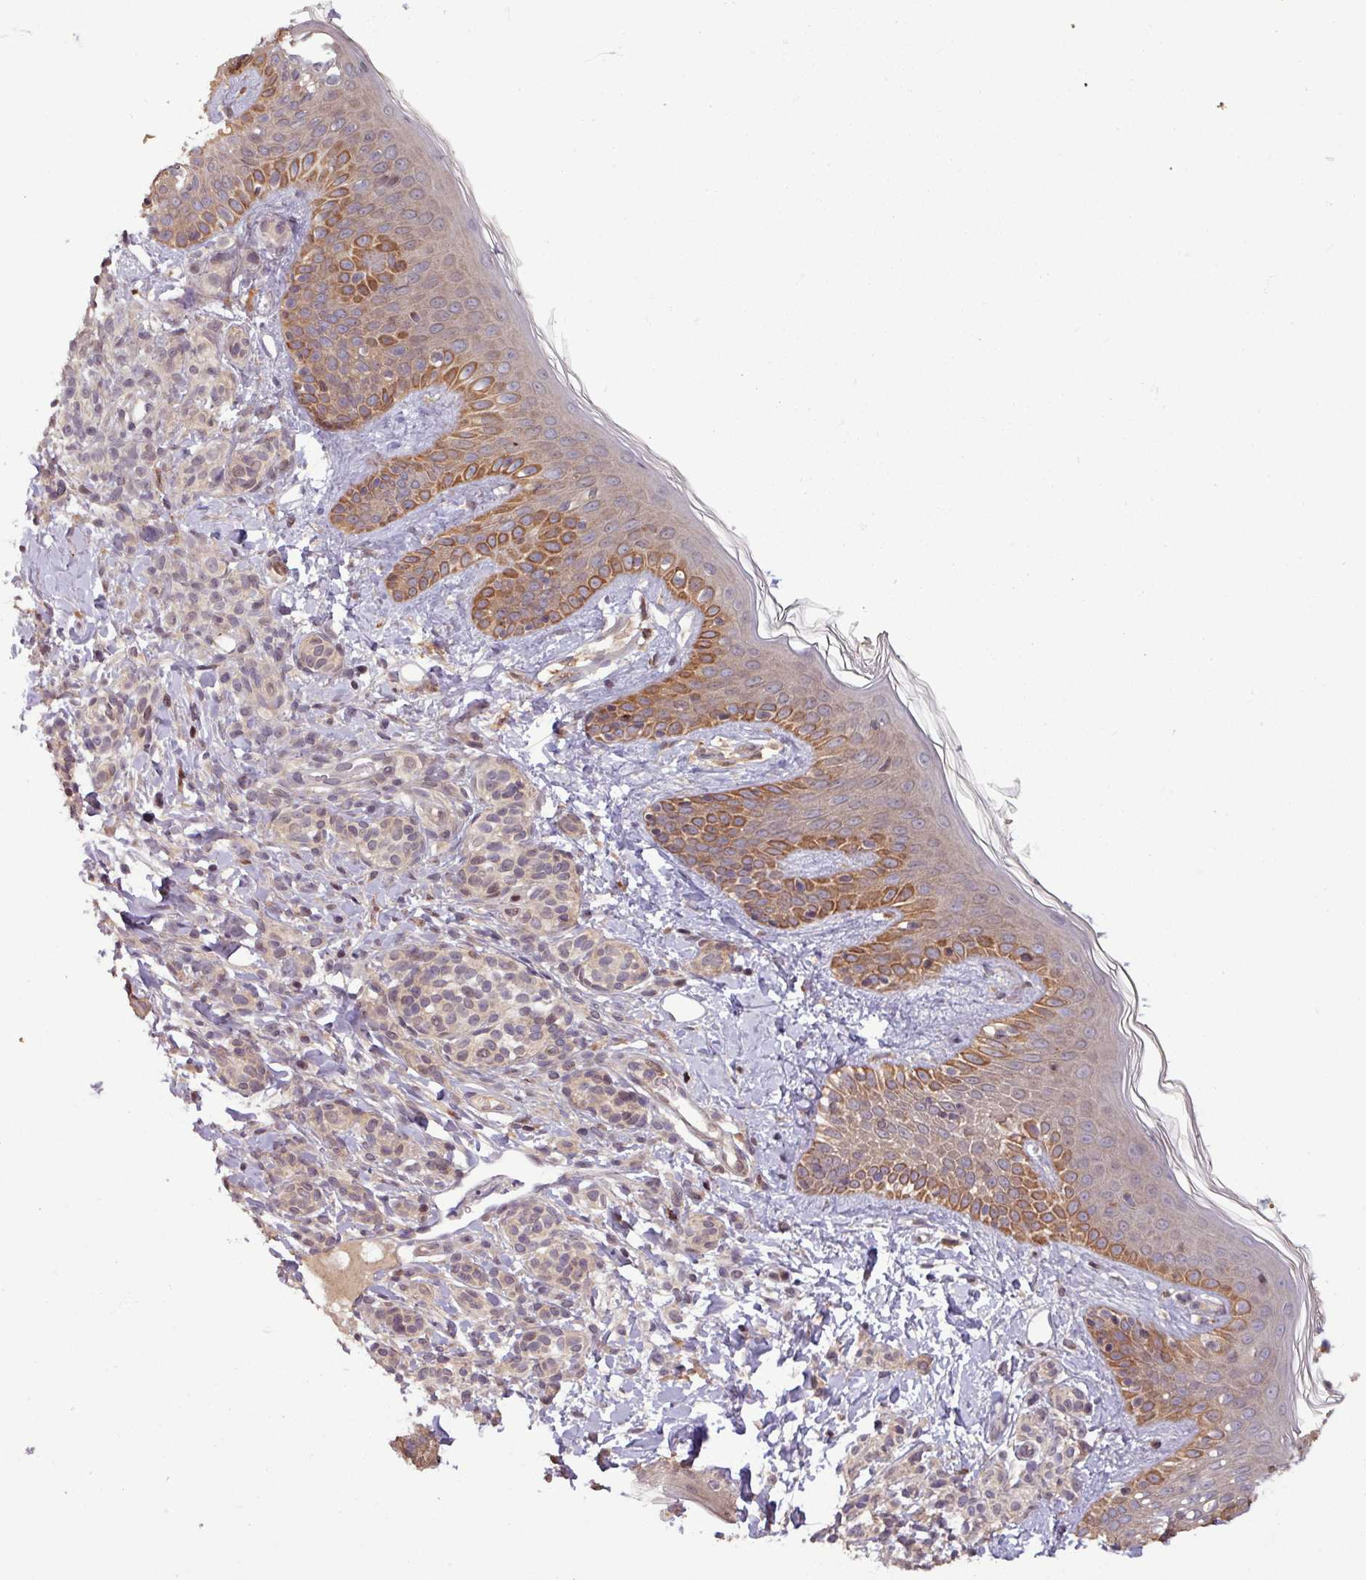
{"staining": {"intensity": "weak", "quantity": "25%-75%", "location": "cytoplasmic/membranous"}, "tissue": "skin", "cell_type": "Fibroblasts", "image_type": "normal", "snomed": [{"axis": "morphology", "description": "Normal tissue, NOS"}, {"axis": "topography", "description": "Skin"}], "caption": "Approximately 25%-75% of fibroblasts in benign human skin show weak cytoplasmic/membranous protein expression as visualized by brown immunohistochemical staining.", "gene": "OR6B1", "patient": {"sex": "male", "age": 16}}